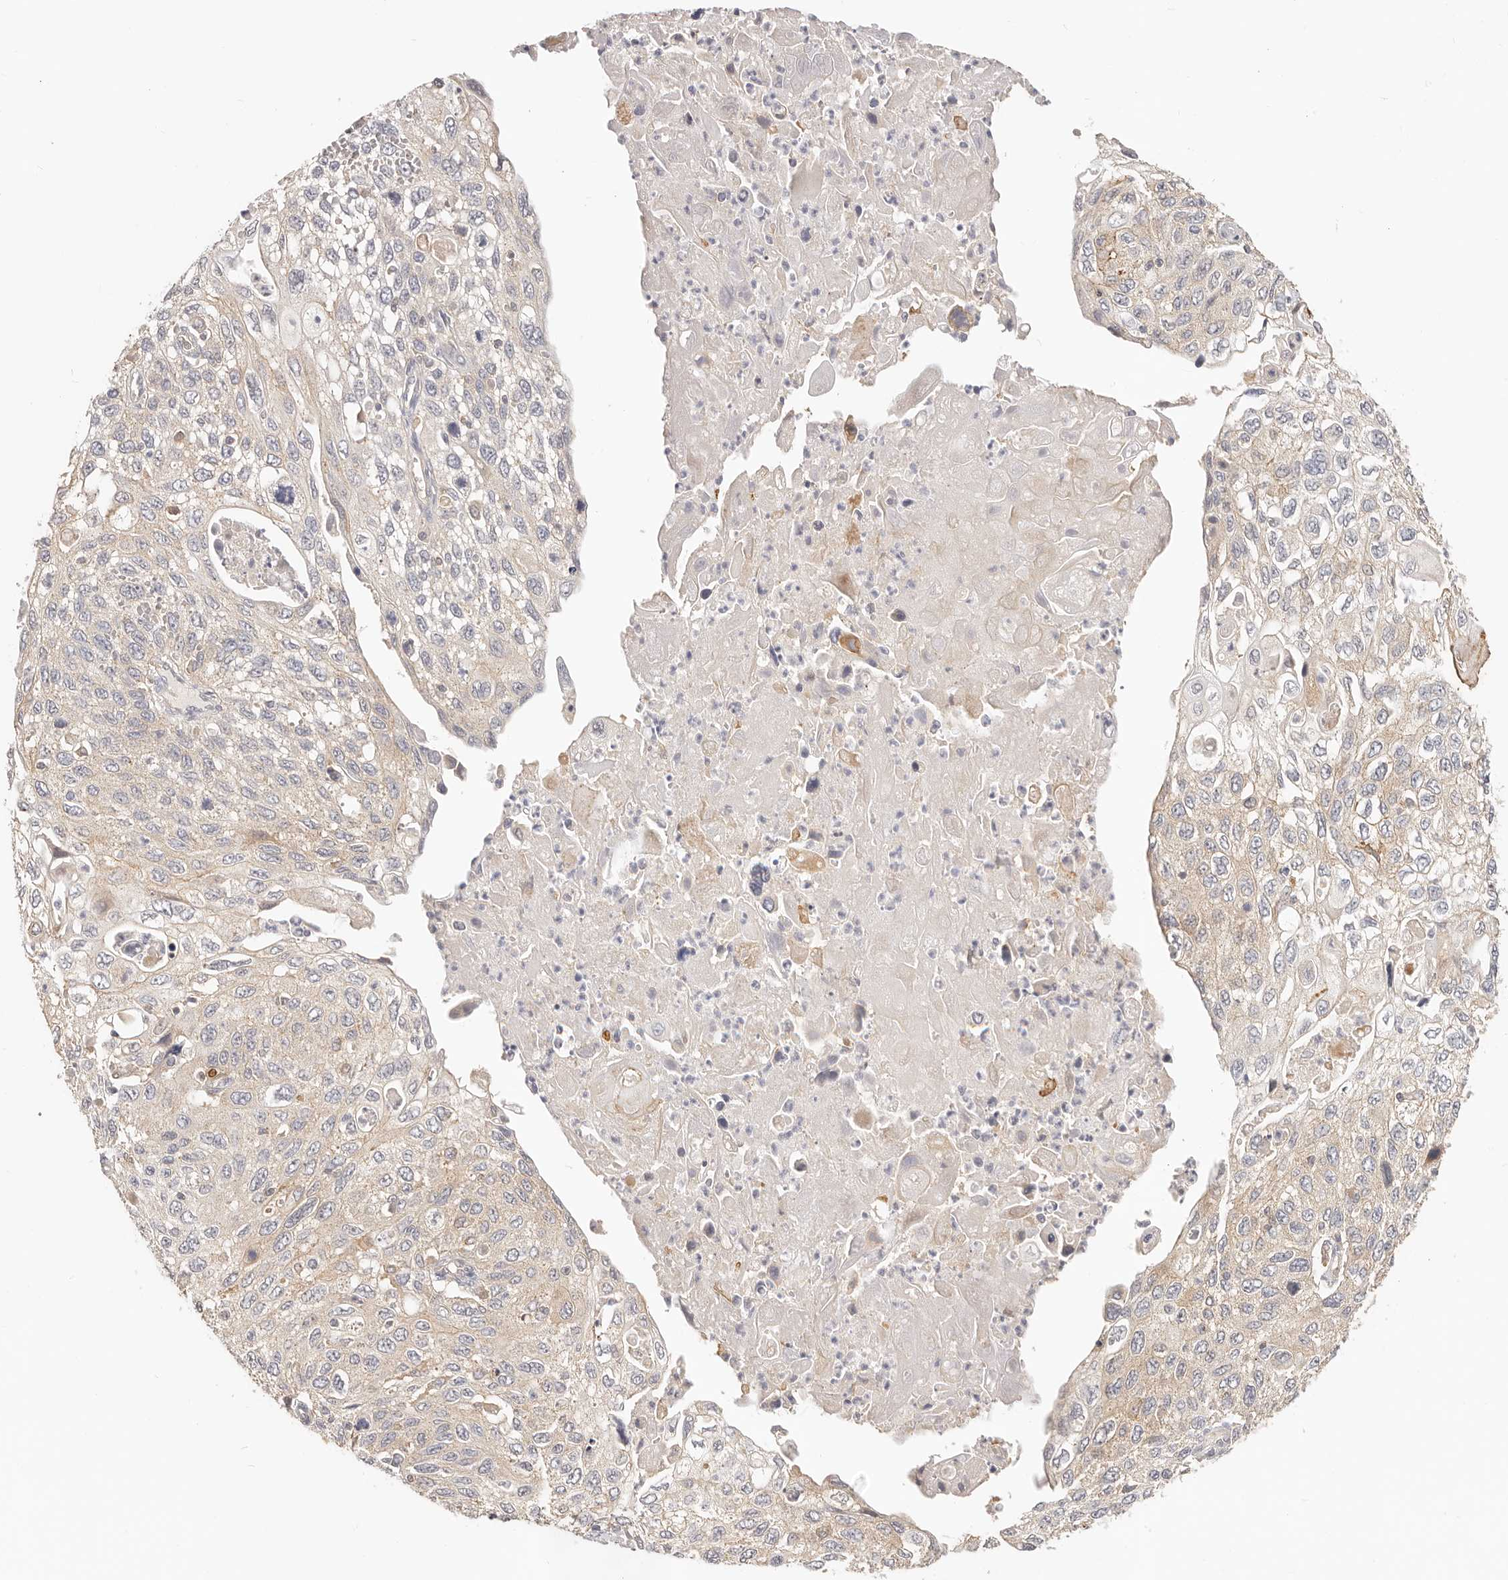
{"staining": {"intensity": "weak", "quantity": "25%-75%", "location": "cytoplasmic/membranous"}, "tissue": "cervical cancer", "cell_type": "Tumor cells", "image_type": "cancer", "snomed": [{"axis": "morphology", "description": "Squamous cell carcinoma, NOS"}, {"axis": "topography", "description": "Cervix"}], "caption": "Tumor cells display weak cytoplasmic/membranous expression in approximately 25%-75% of cells in cervical cancer.", "gene": "DTNBP1", "patient": {"sex": "female", "age": 70}}